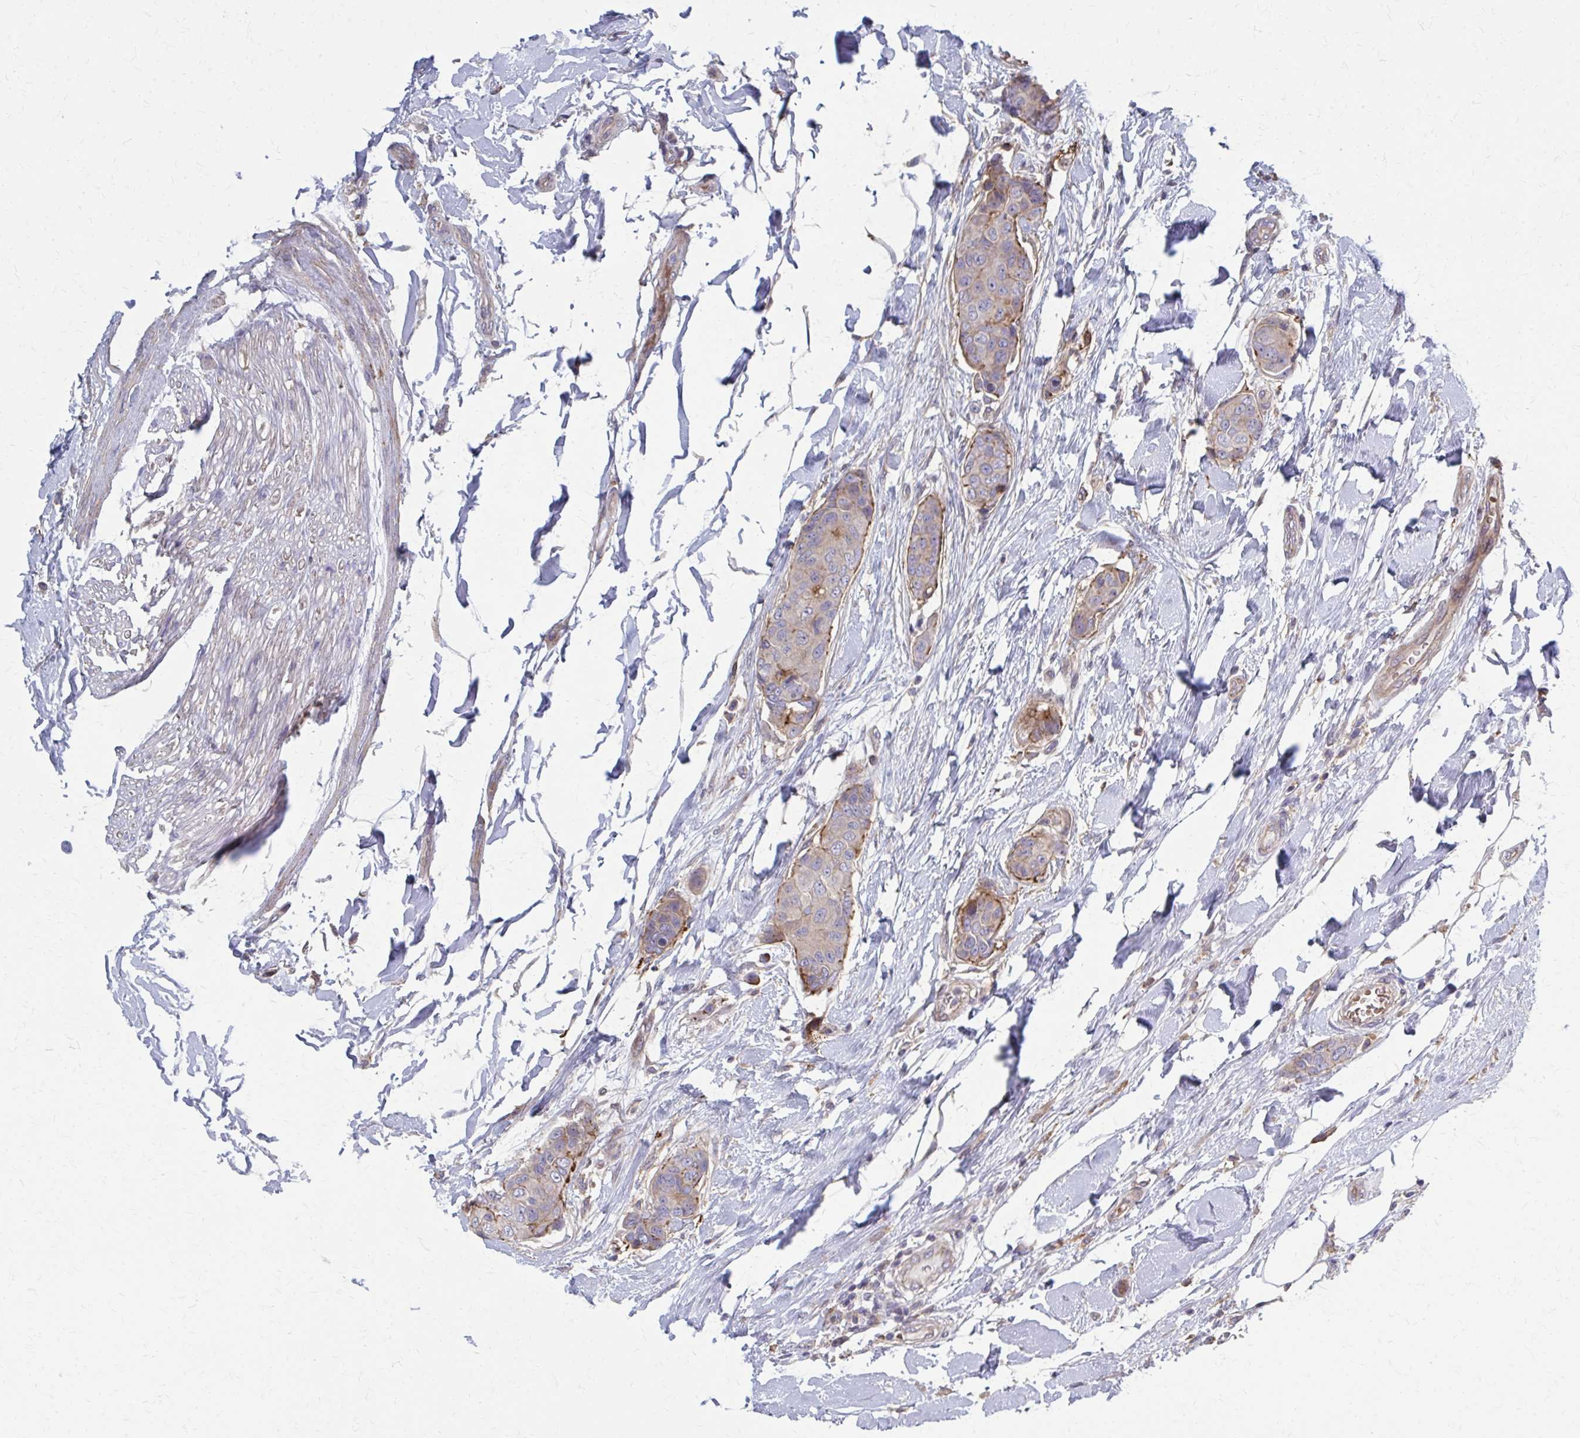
{"staining": {"intensity": "negative", "quantity": "none", "location": "none"}, "tissue": "breast cancer", "cell_type": "Tumor cells", "image_type": "cancer", "snomed": [{"axis": "morphology", "description": "Duct carcinoma"}, {"axis": "topography", "description": "Breast"}, {"axis": "topography", "description": "Lymph node"}], "caption": "Immunohistochemistry (IHC) photomicrograph of human infiltrating ductal carcinoma (breast) stained for a protein (brown), which reveals no staining in tumor cells.", "gene": "MMP14", "patient": {"sex": "female", "age": 80}}